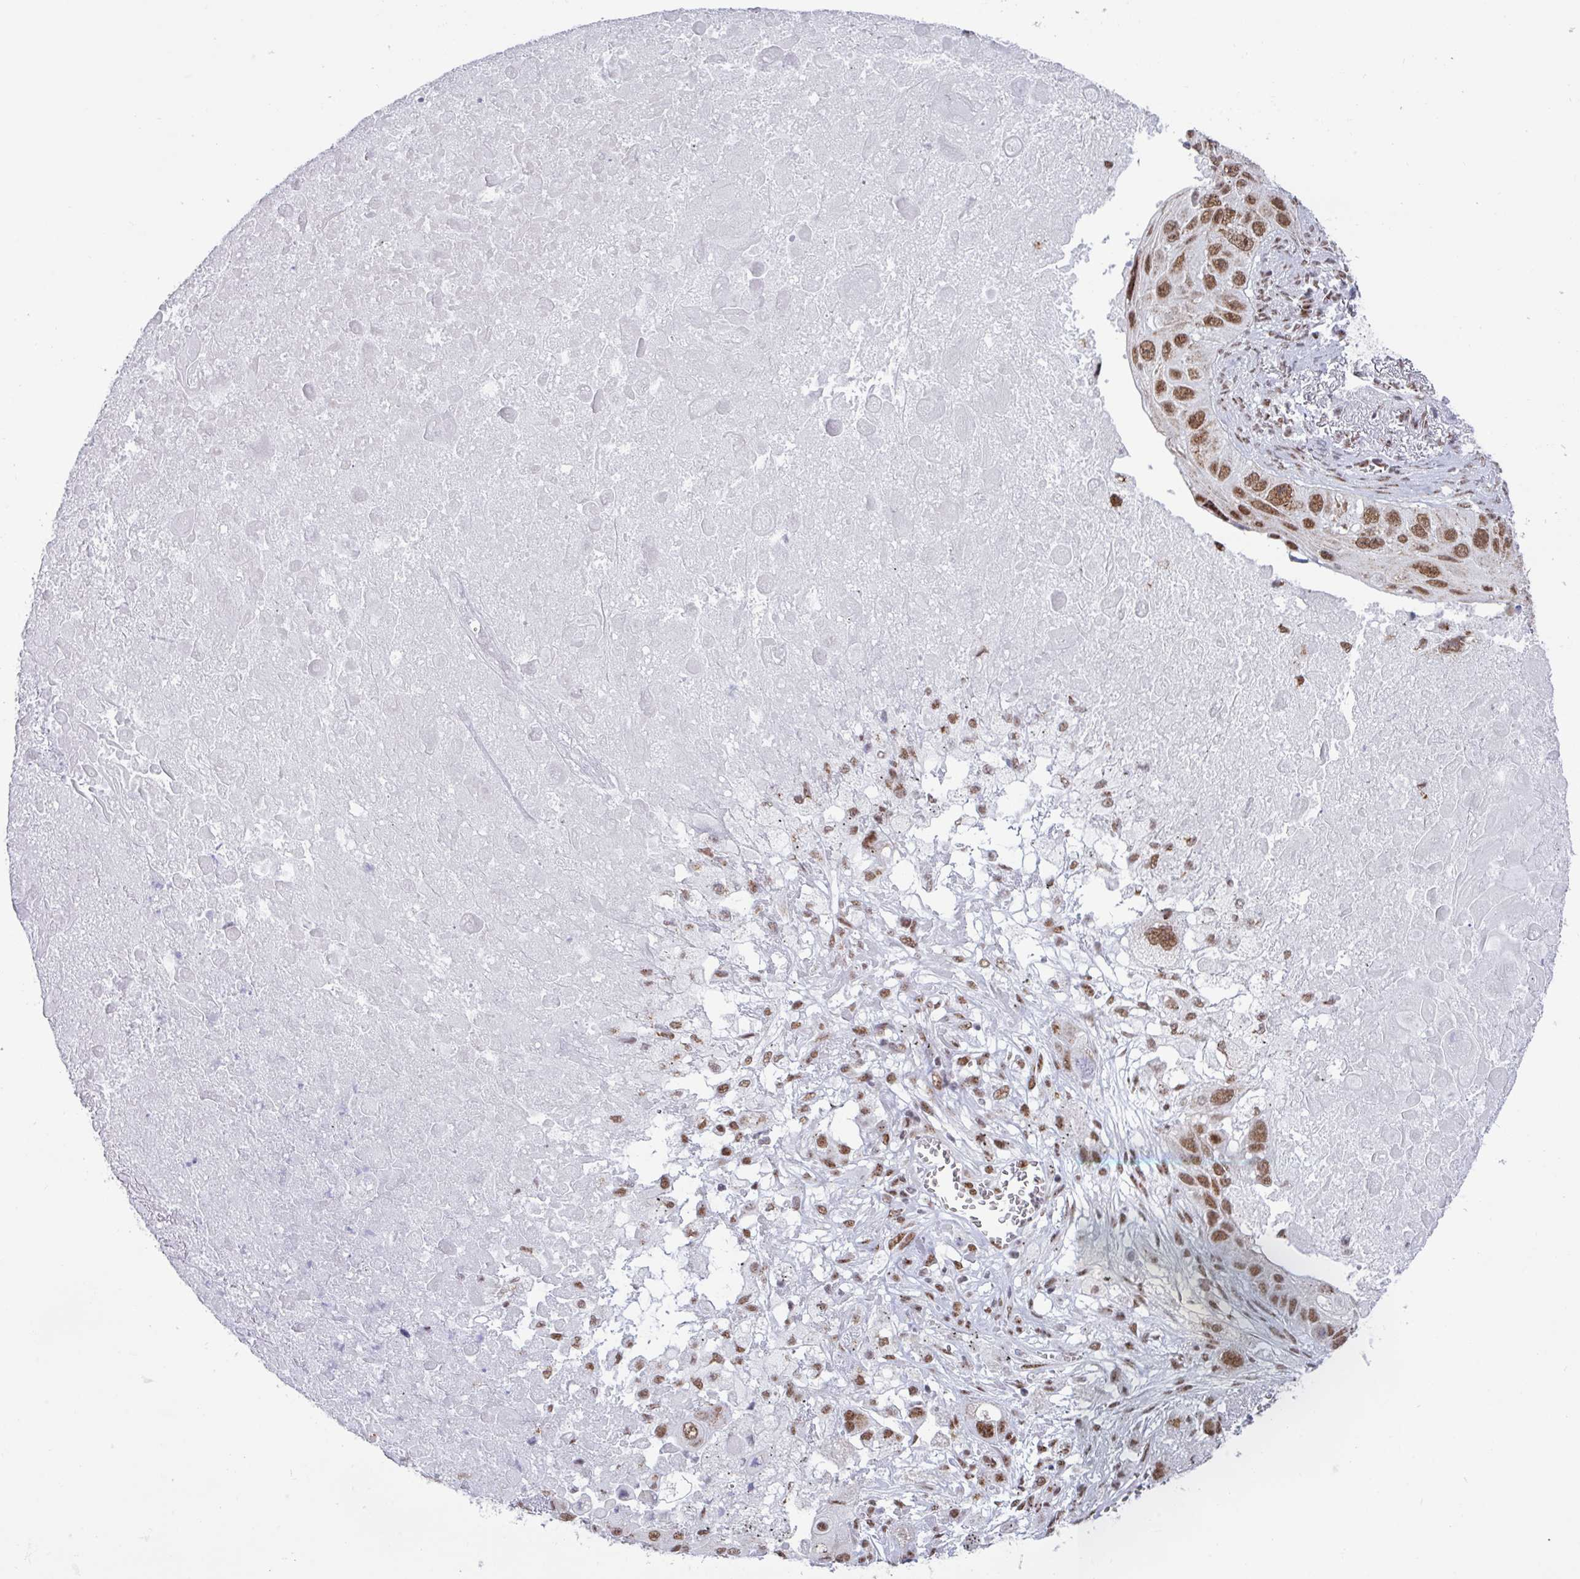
{"staining": {"intensity": "moderate", "quantity": ">75%", "location": "nuclear"}, "tissue": "lung cancer", "cell_type": "Tumor cells", "image_type": "cancer", "snomed": [{"axis": "morphology", "description": "Squamous cell carcinoma, NOS"}, {"axis": "topography", "description": "Lung"}], "caption": "Immunohistochemical staining of human lung squamous cell carcinoma displays moderate nuclear protein staining in approximately >75% of tumor cells. The protein is shown in brown color, while the nuclei are stained blue.", "gene": "PUF60", "patient": {"sex": "male", "age": 66}}